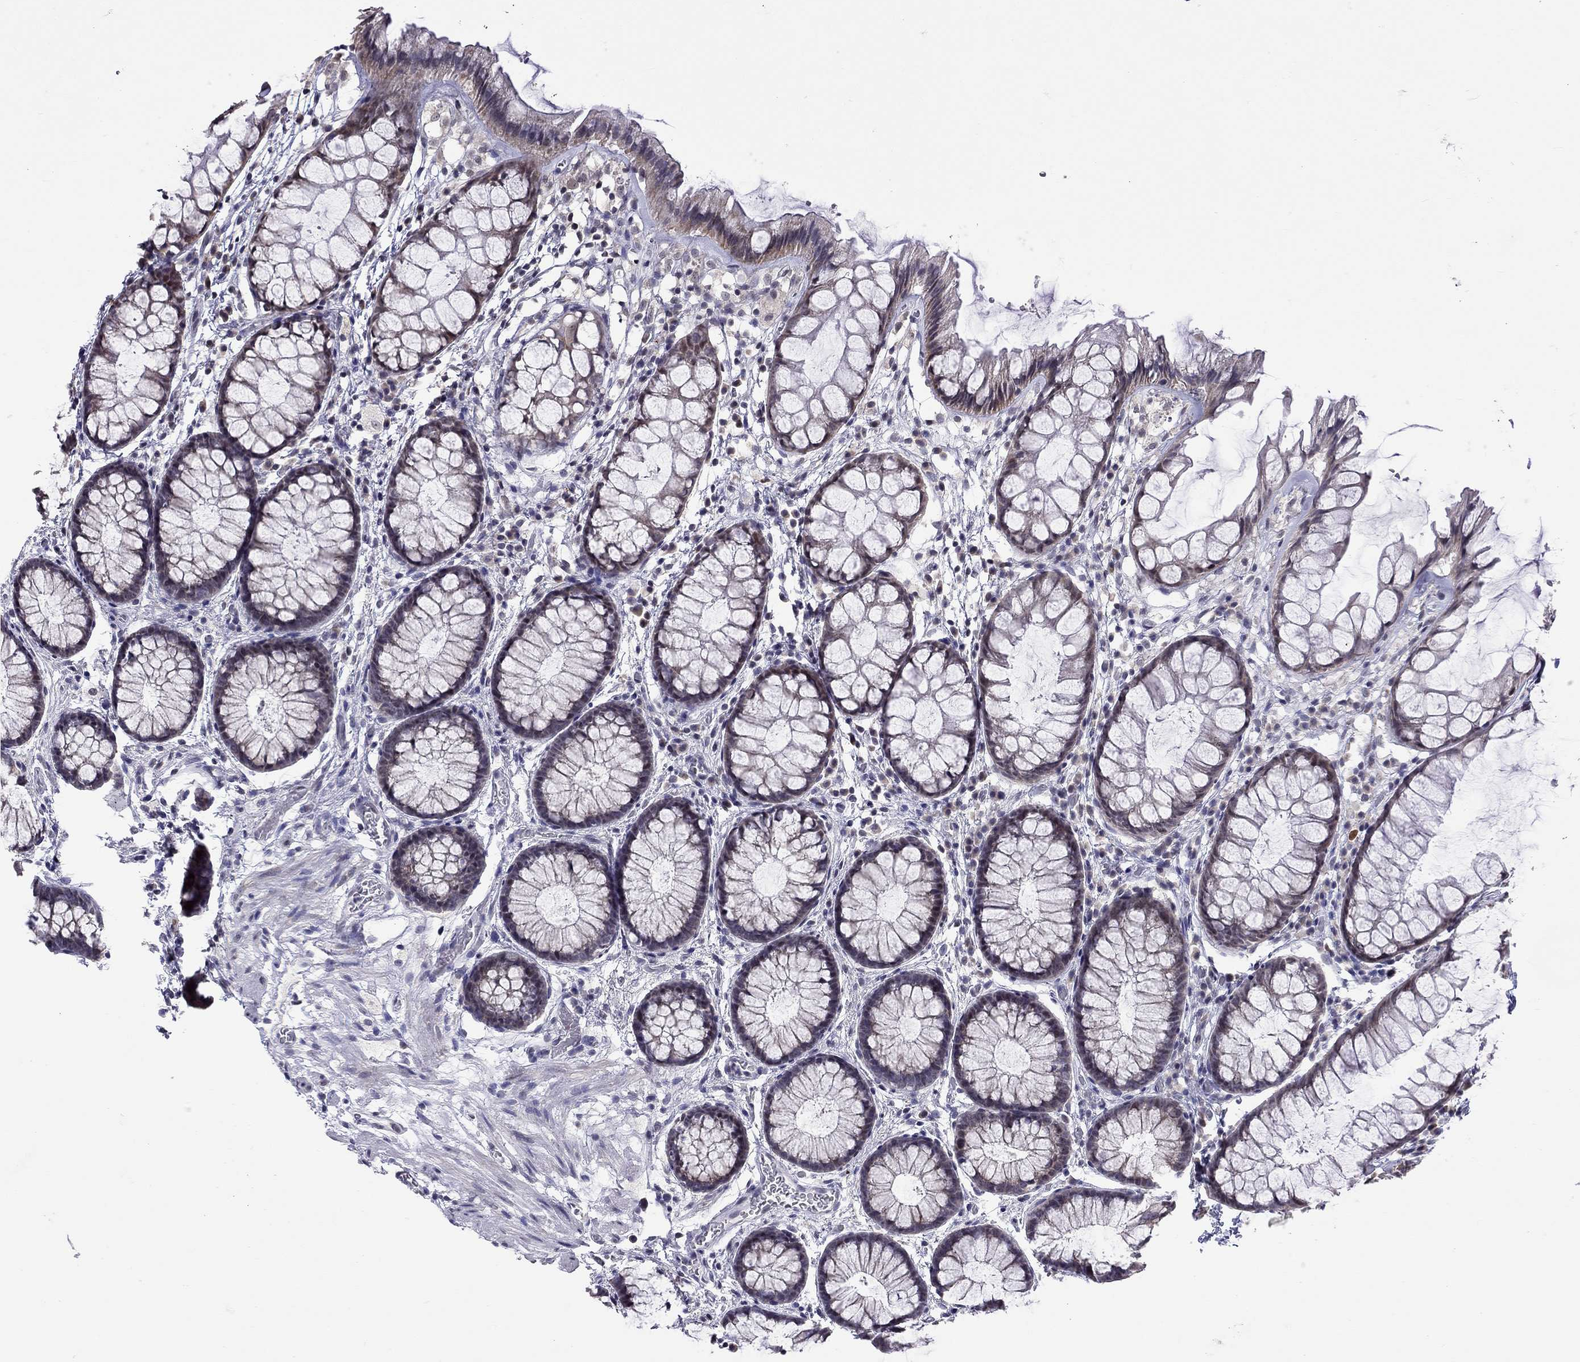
{"staining": {"intensity": "moderate", "quantity": "<25%", "location": "nuclear"}, "tissue": "rectum", "cell_type": "Glandular cells", "image_type": "normal", "snomed": [{"axis": "morphology", "description": "Normal tissue, NOS"}, {"axis": "topography", "description": "Rectum"}], "caption": "Immunohistochemical staining of normal human rectum exhibits low levels of moderate nuclear staining in approximately <25% of glandular cells. (IHC, brightfield microscopy, high magnification).", "gene": "HES5", "patient": {"sex": "female", "age": 62}}